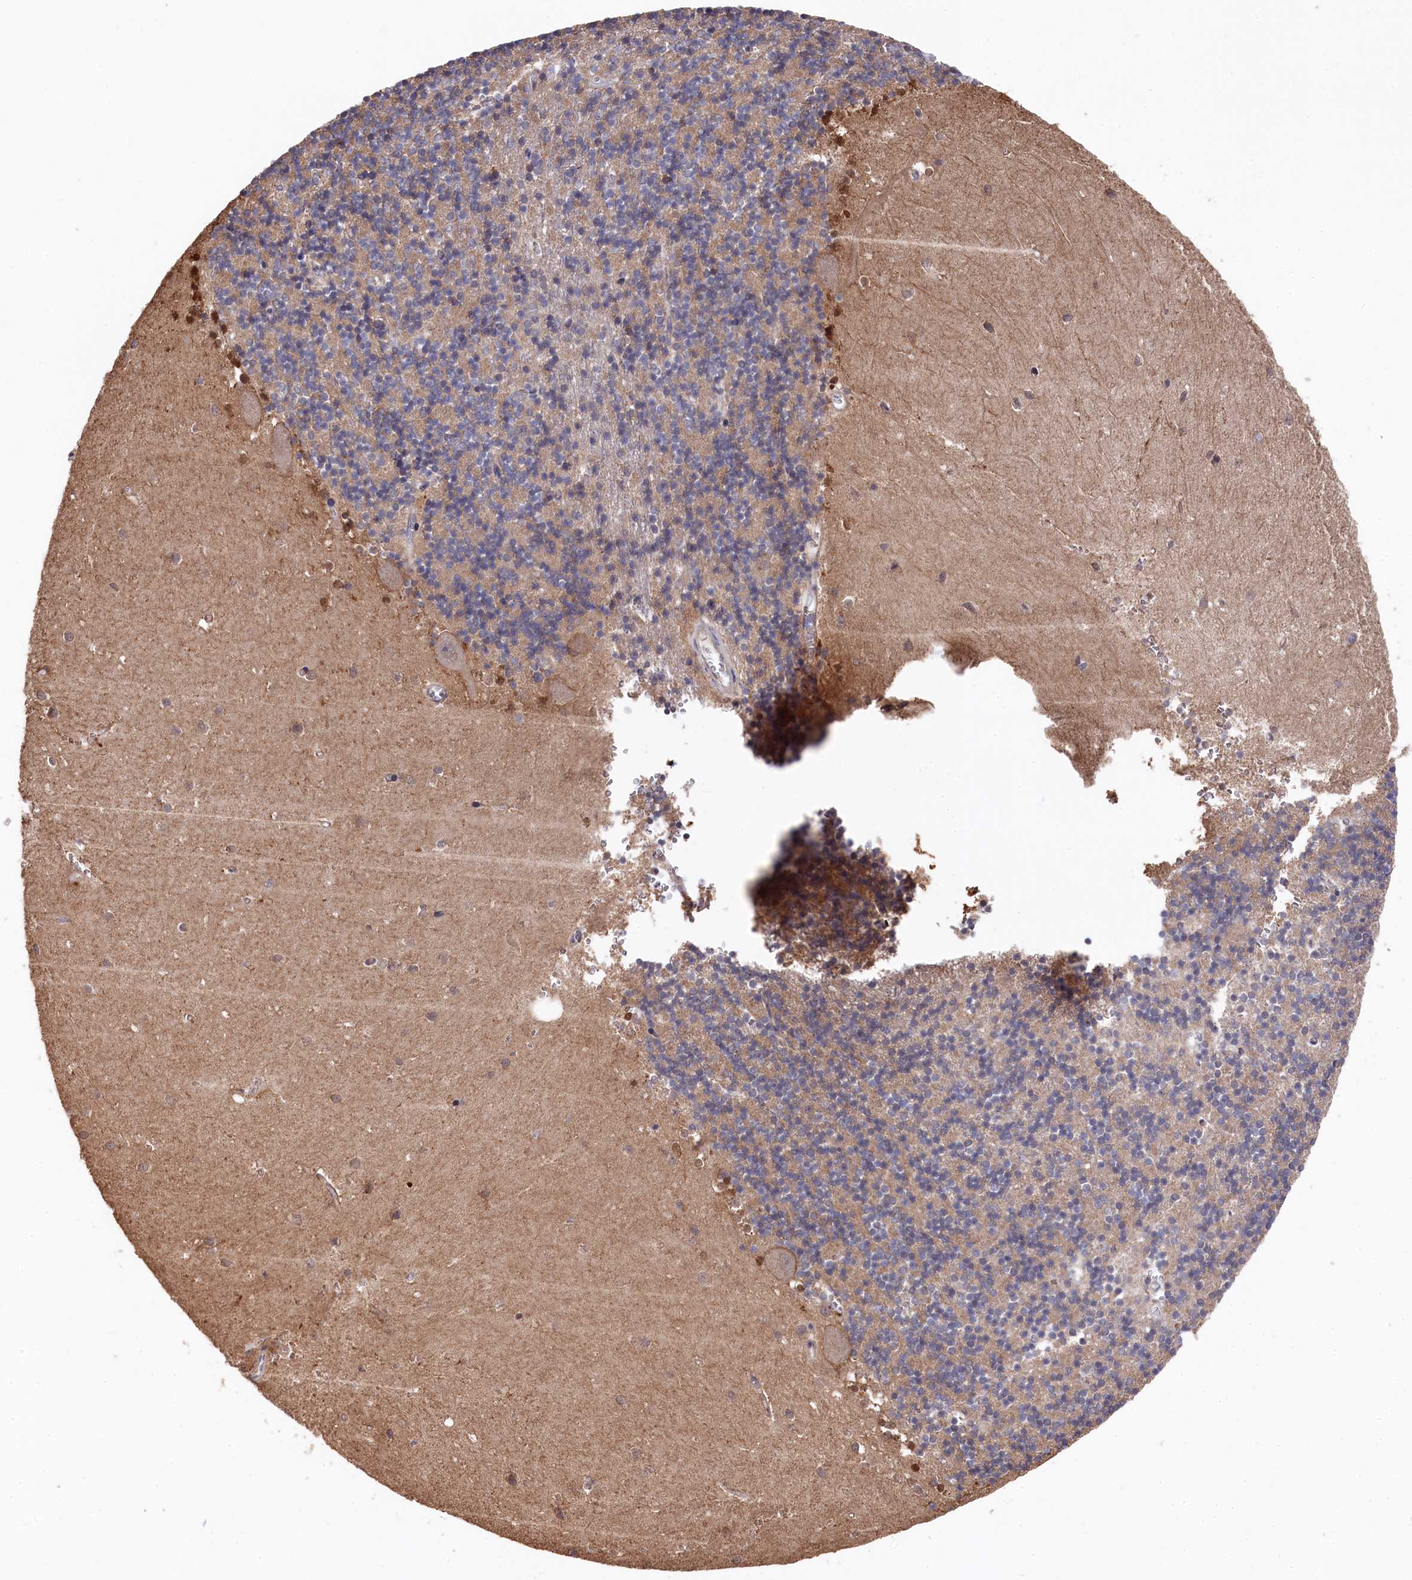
{"staining": {"intensity": "weak", "quantity": "25%-75%", "location": "cytoplasmic/membranous"}, "tissue": "cerebellum", "cell_type": "Cells in granular layer", "image_type": "normal", "snomed": [{"axis": "morphology", "description": "Normal tissue, NOS"}, {"axis": "topography", "description": "Cerebellum"}], "caption": "Cerebellum stained with a protein marker reveals weak staining in cells in granular layer.", "gene": "SLC12A4", "patient": {"sex": "male", "age": 54}}